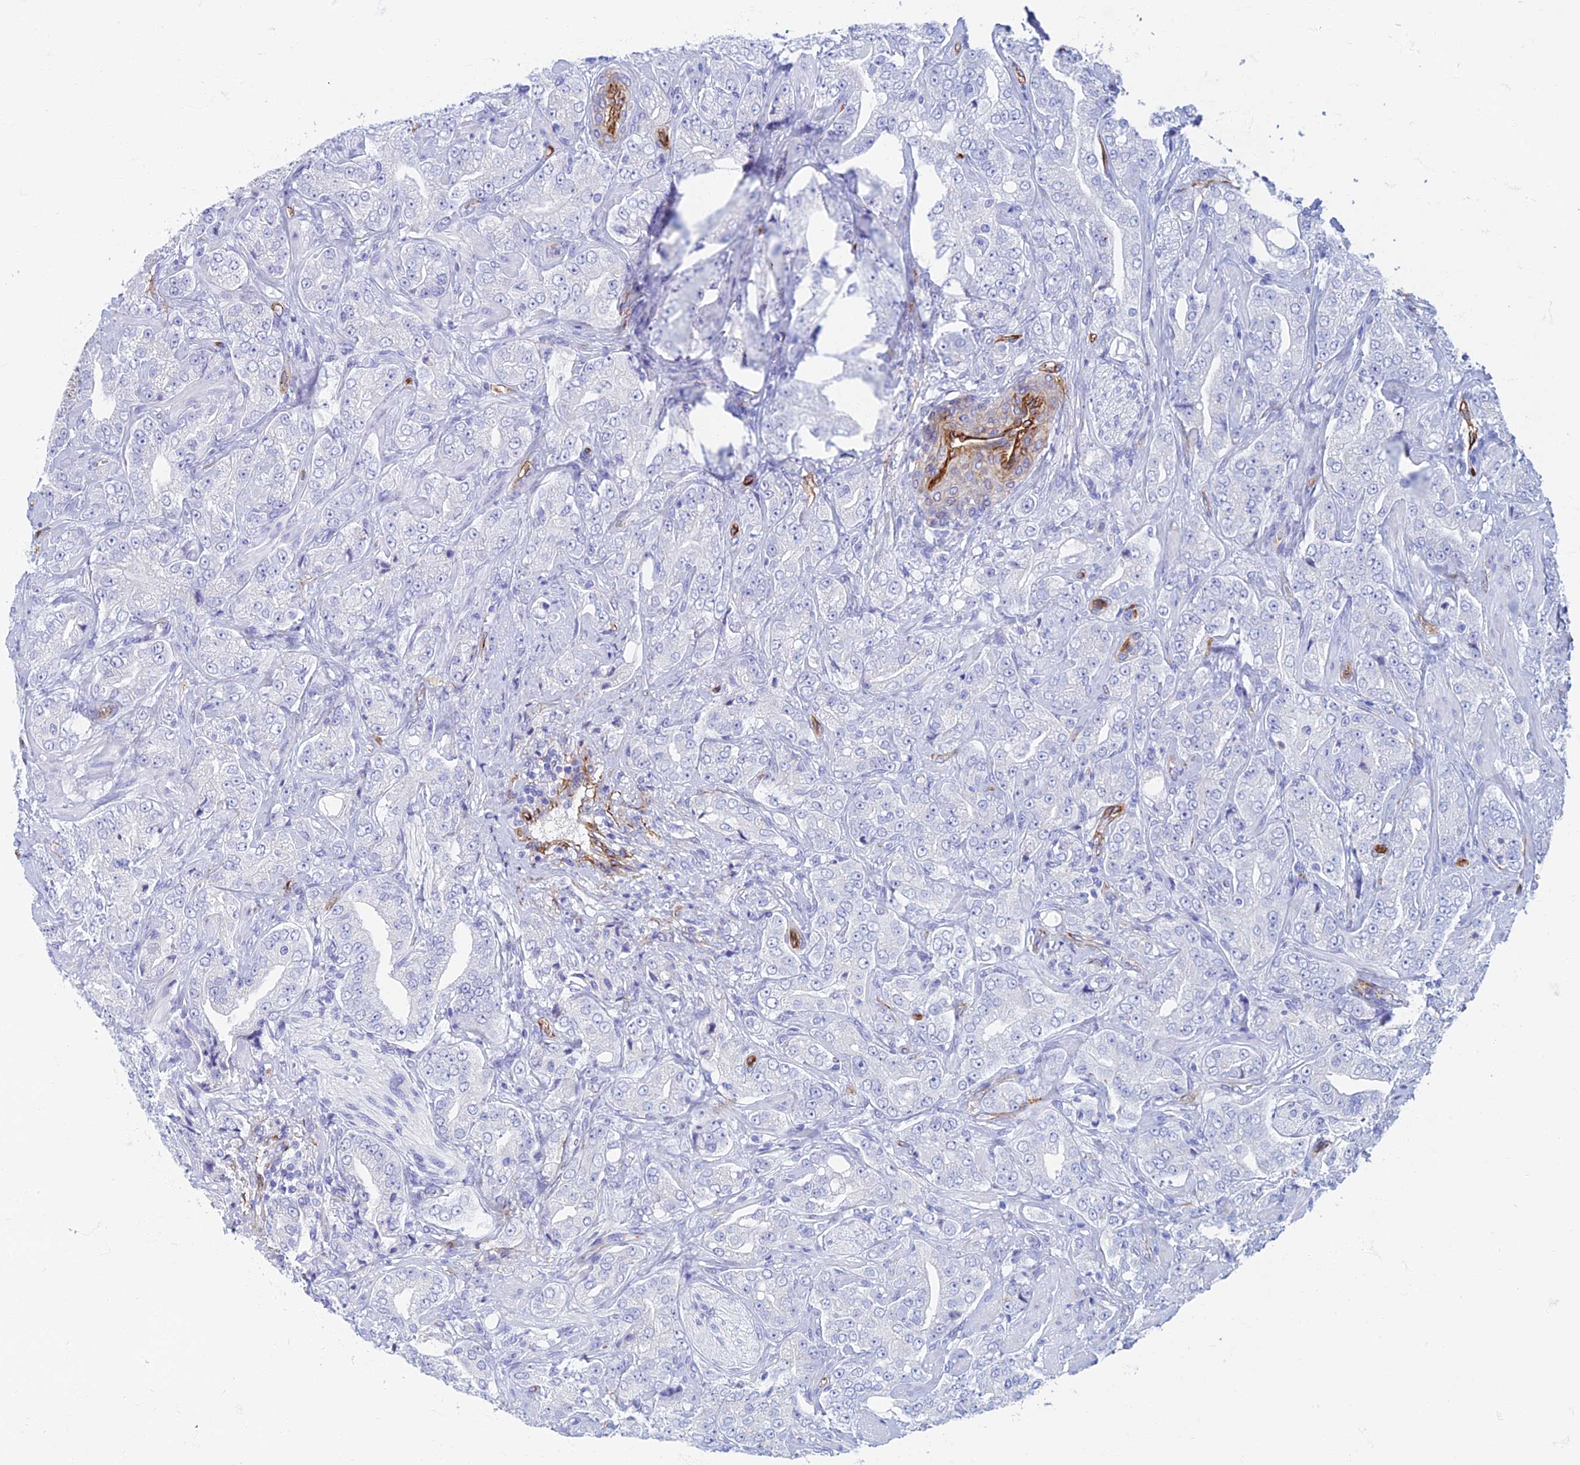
{"staining": {"intensity": "negative", "quantity": "none", "location": "none"}, "tissue": "prostate cancer", "cell_type": "Tumor cells", "image_type": "cancer", "snomed": [{"axis": "morphology", "description": "Adenocarcinoma, Low grade"}, {"axis": "topography", "description": "Prostate"}], "caption": "There is no significant positivity in tumor cells of prostate cancer (adenocarcinoma (low-grade)). (DAB IHC visualized using brightfield microscopy, high magnification).", "gene": "ETFRF1", "patient": {"sex": "male", "age": 67}}